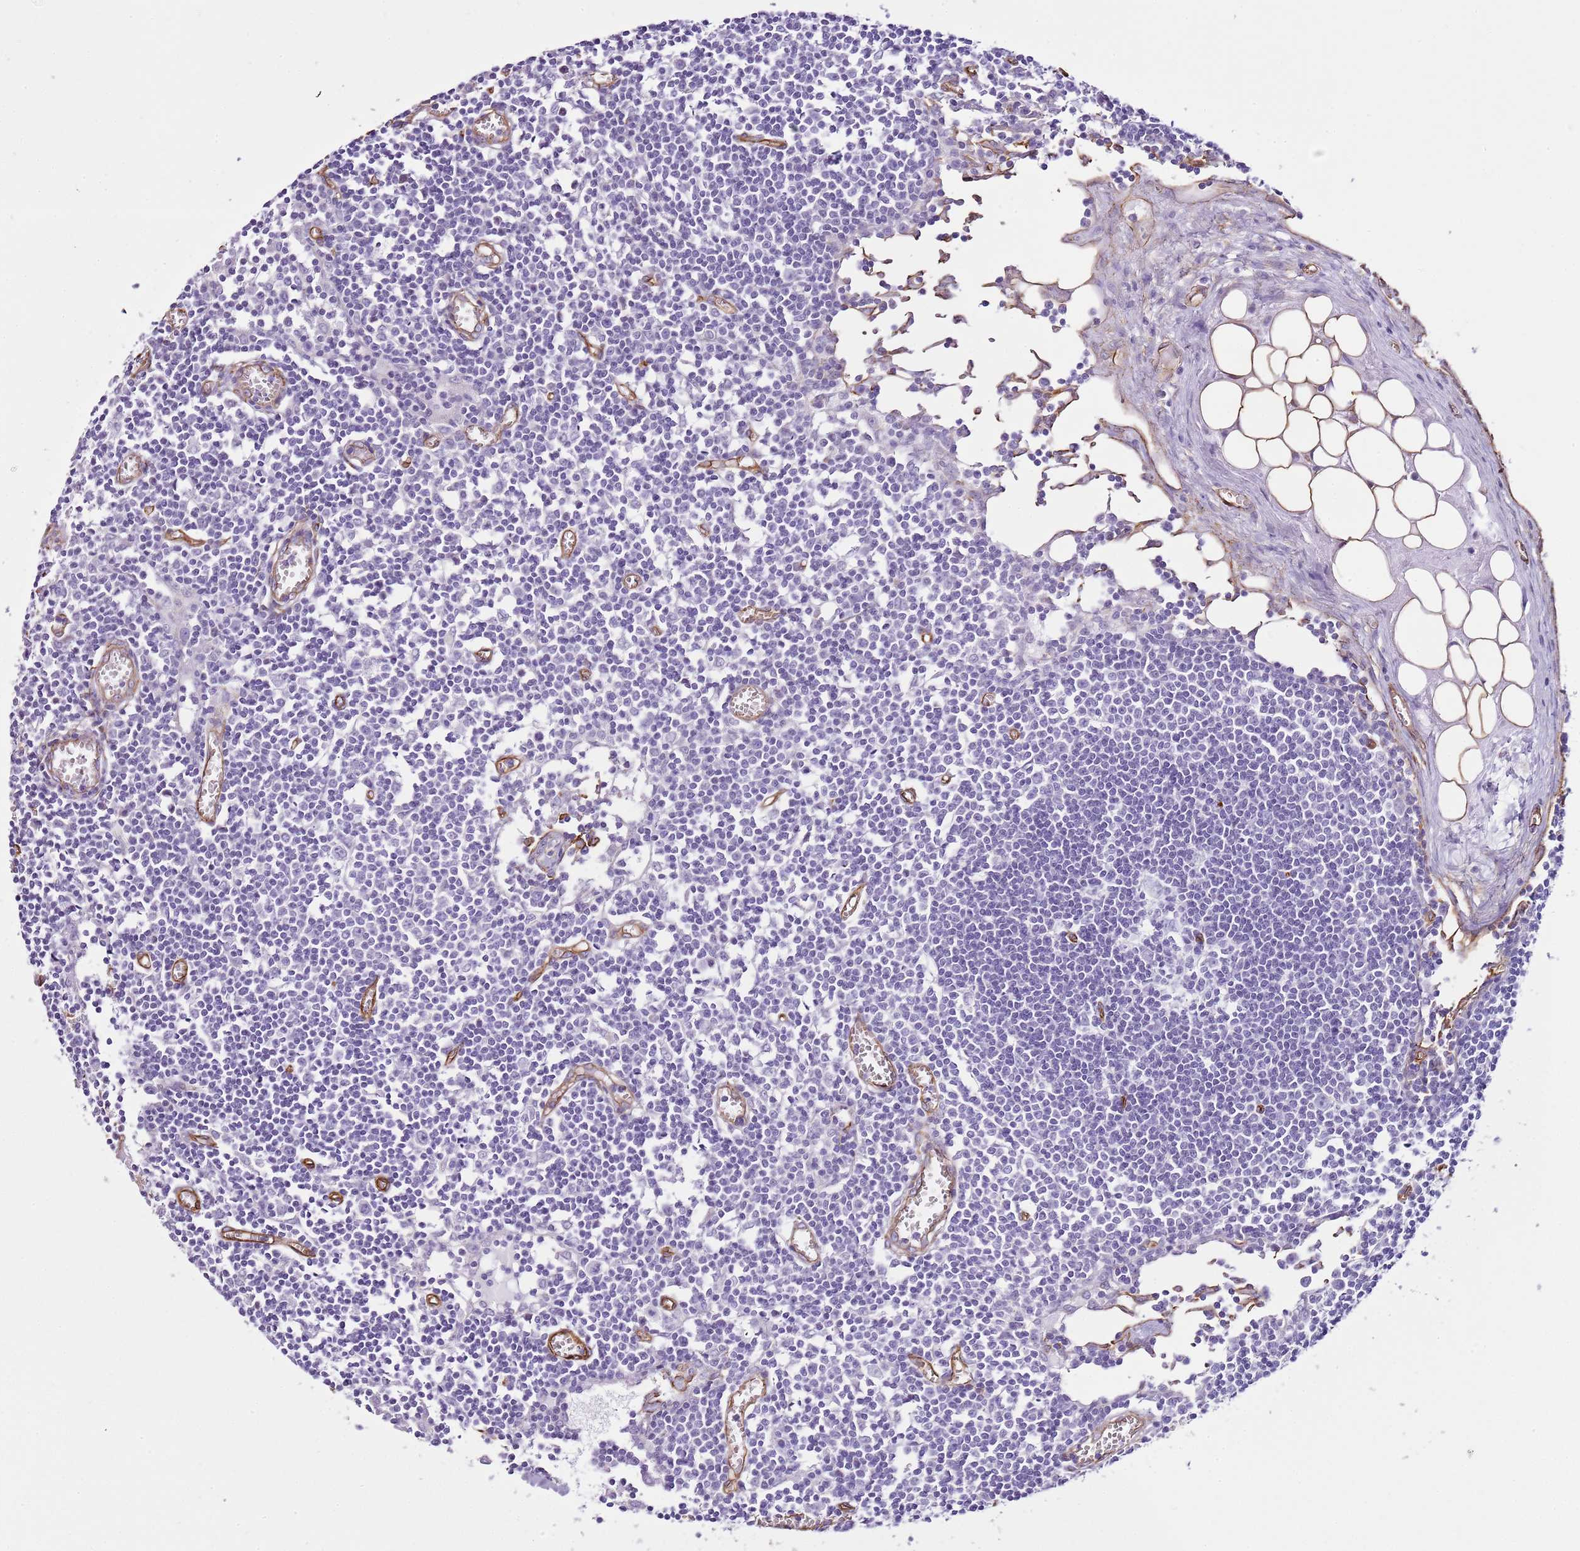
{"staining": {"intensity": "negative", "quantity": "none", "location": "none"}, "tissue": "lymph node", "cell_type": "Germinal center cells", "image_type": "normal", "snomed": [{"axis": "morphology", "description": "Normal tissue, NOS"}, {"axis": "topography", "description": "Lymph node"}], "caption": "IHC micrograph of benign human lymph node stained for a protein (brown), which demonstrates no expression in germinal center cells.", "gene": "CTDSPL", "patient": {"sex": "female", "age": 11}}